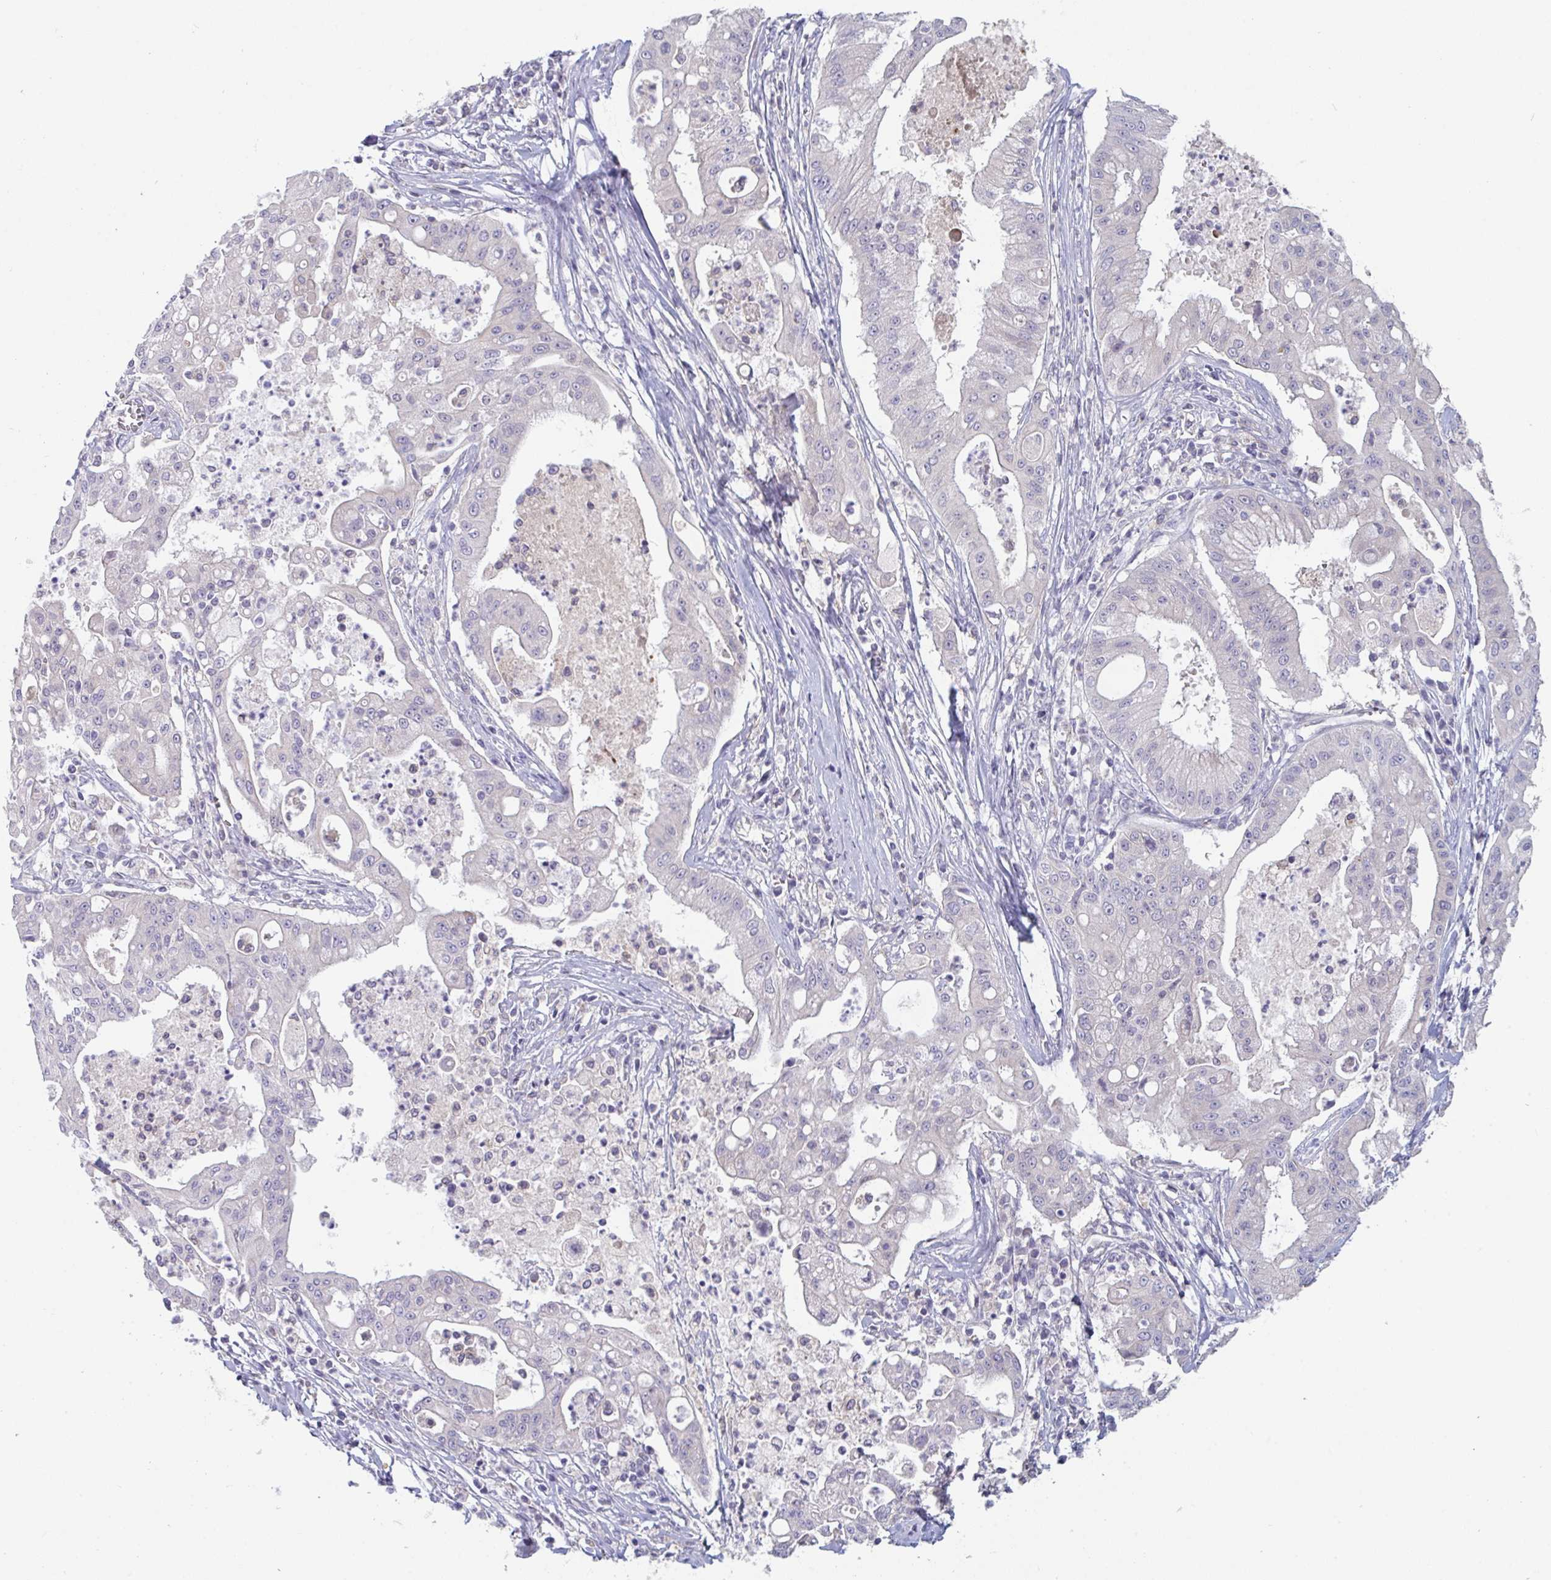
{"staining": {"intensity": "negative", "quantity": "none", "location": "none"}, "tissue": "ovarian cancer", "cell_type": "Tumor cells", "image_type": "cancer", "snomed": [{"axis": "morphology", "description": "Cystadenocarcinoma, mucinous, NOS"}, {"axis": "topography", "description": "Ovary"}], "caption": "Immunohistochemistry image of human mucinous cystadenocarcinoma (ovarian) stained for a protein (brown), which reveals no expression in tumor cells.", "gene": "PTPRD", "patient": {"sex": "female", "age": 70}}